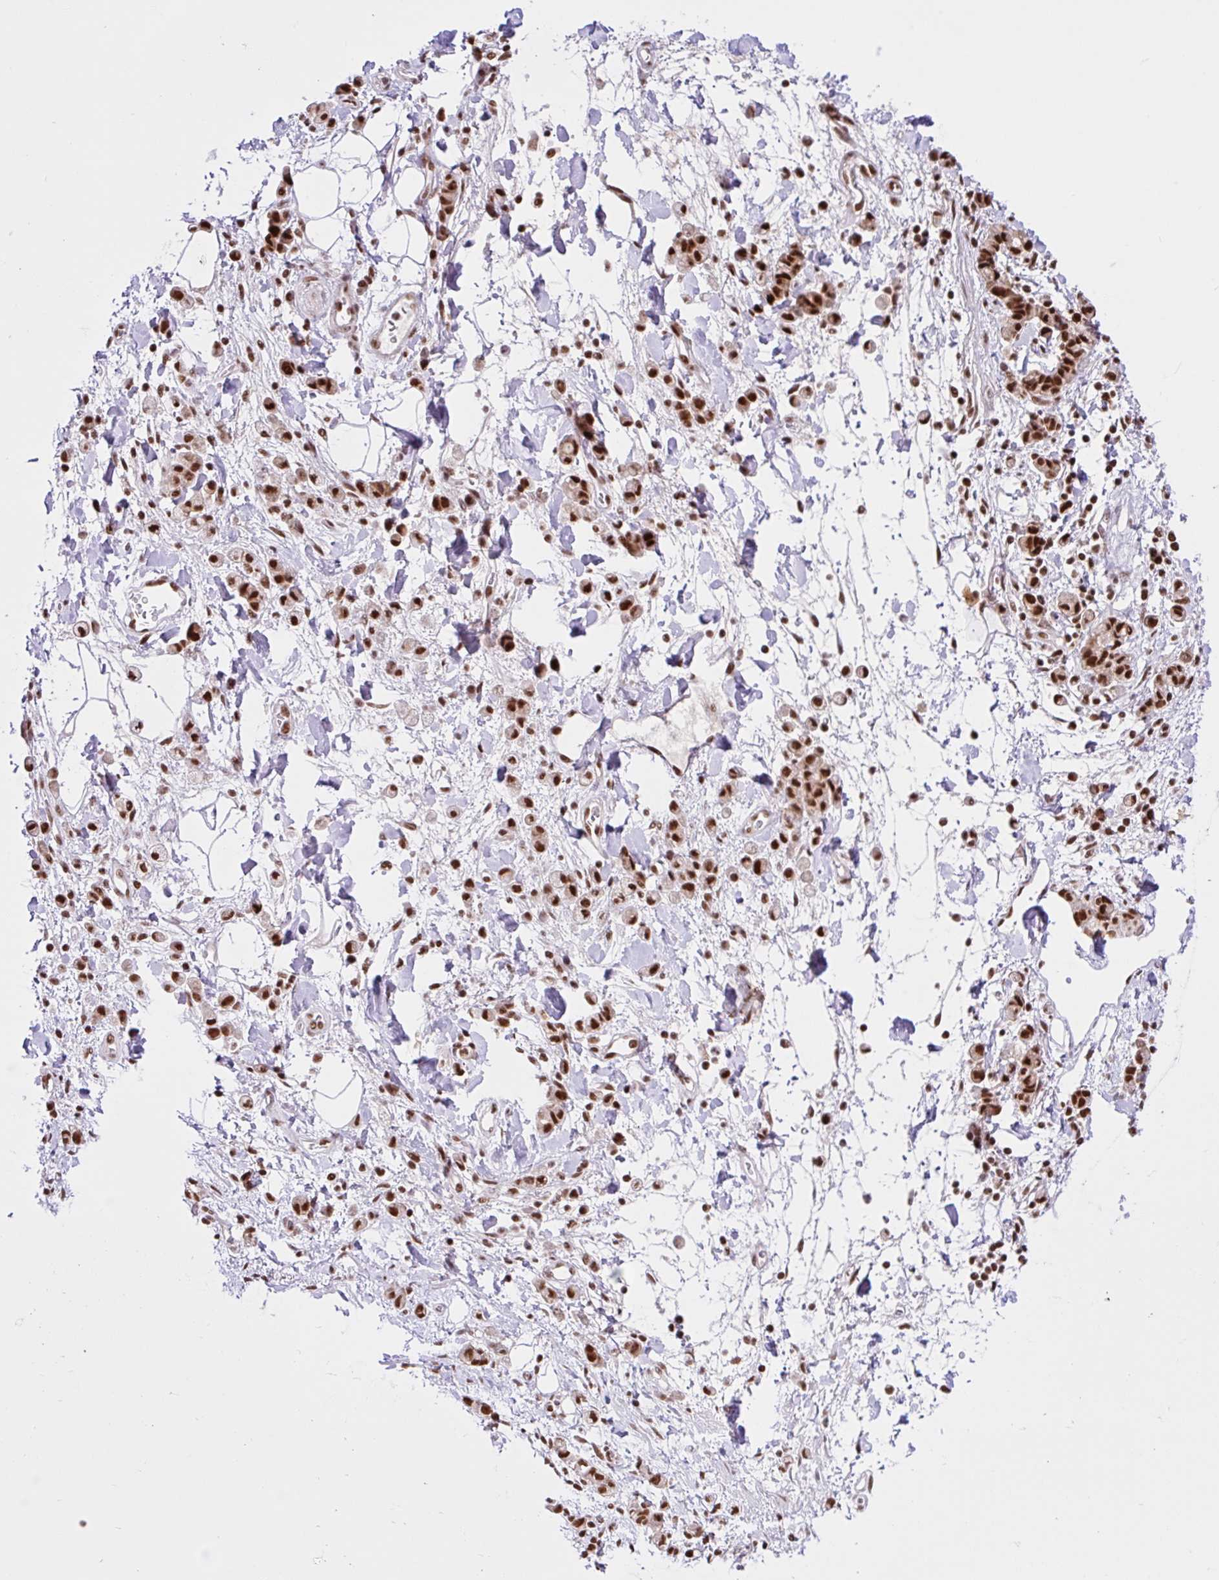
{"staining": {"intensity": "moderate", "quantity": ">75%", "location": "nuclear"}, "tissue": "stomach cancer", "cell_type": "Tumor cells", "image_type": "cancer", "snomed": [{"axis": "morphology", "description": "Adenocarcinoma, NOS"}, {"axis": "topography", "description": "Stomach"}], "caption": "This is a micrograph of IHC staining of stomach cancer (adenocarcinoma), which shows moderate positivity in the nuclear of tumor cells.", "gene": "CCDC12", "patient": {"sex": "male", "age": 77}}